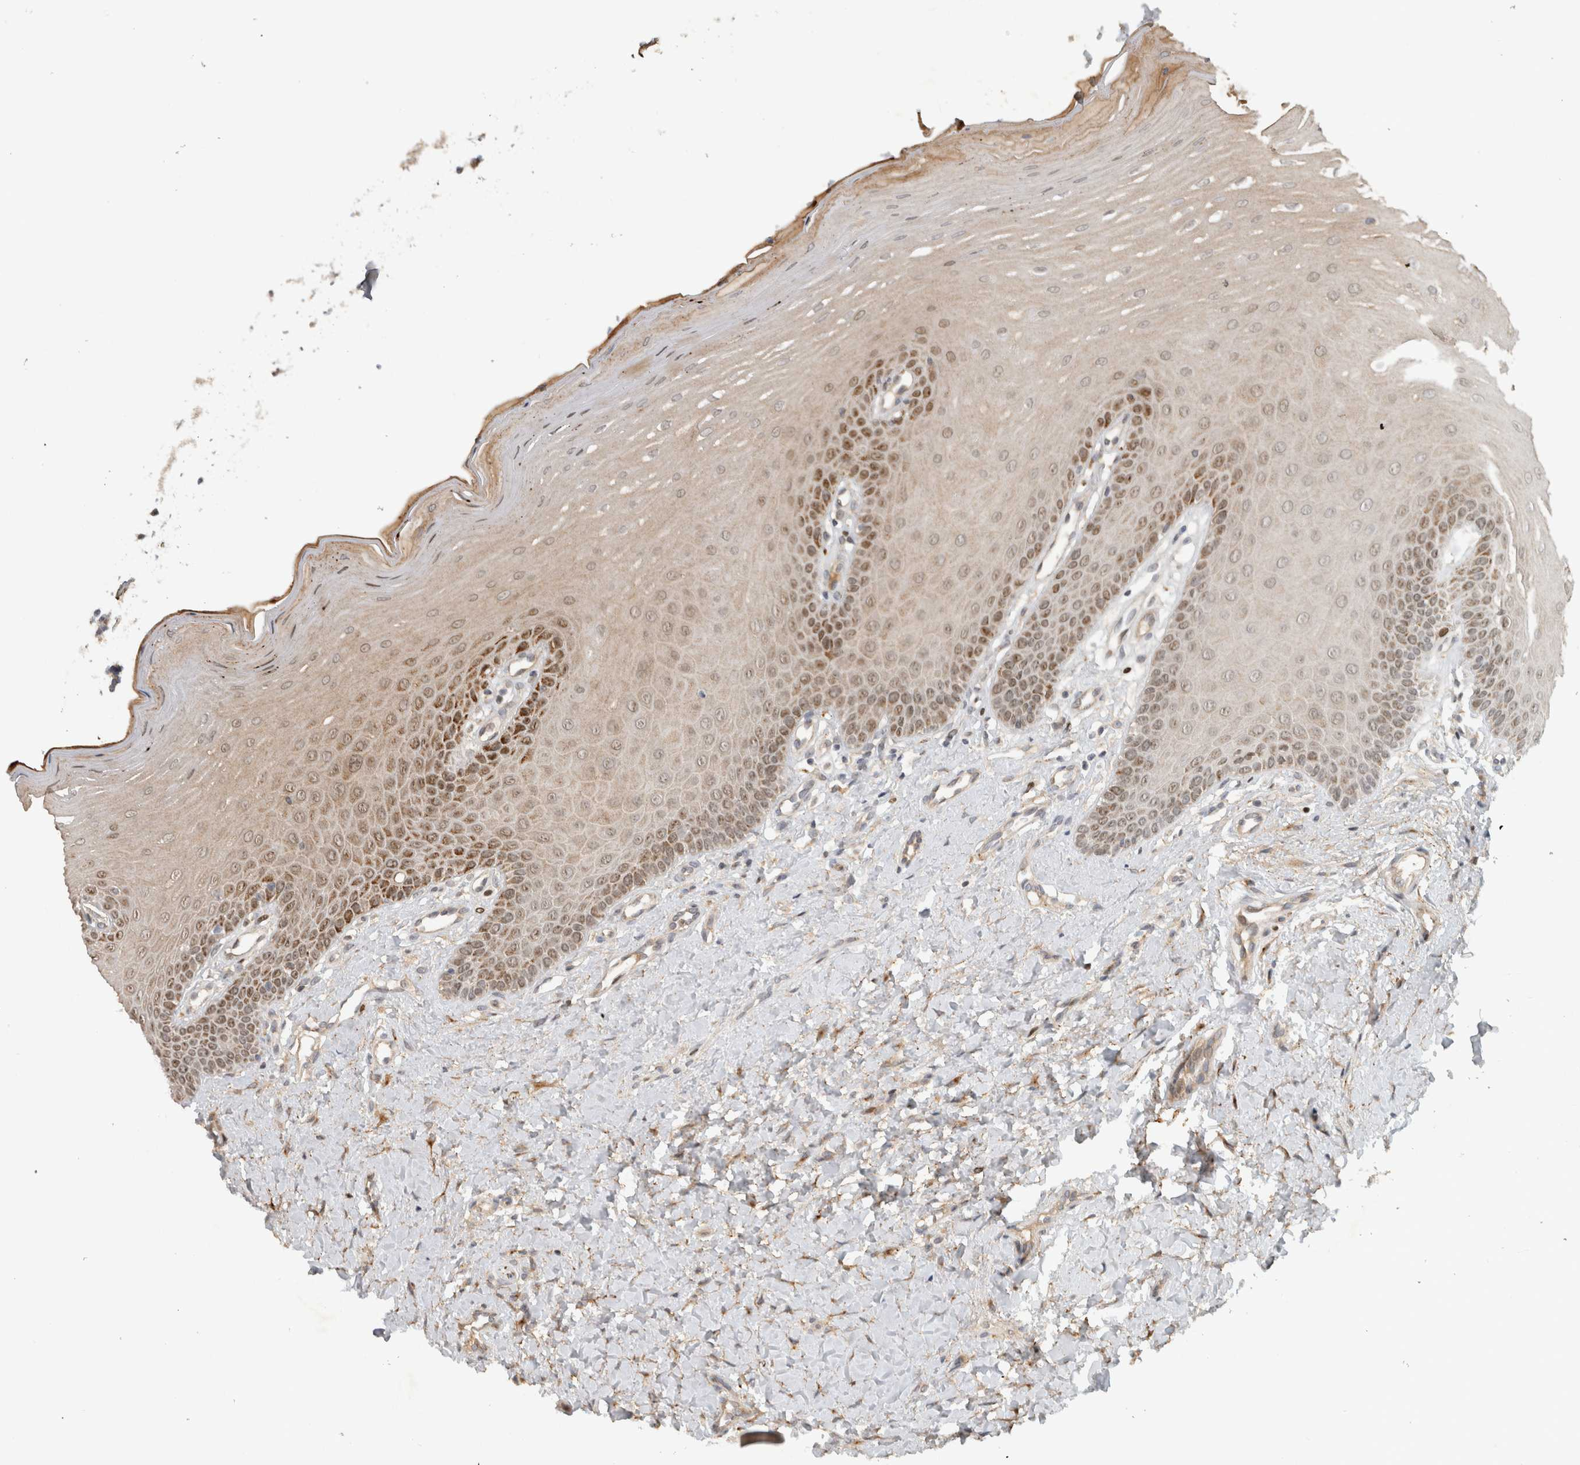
{"staining": {"intensity": "moderate", "quantity": "25%-75%", "location": "cytoplasmic/membranous,nuclear"}, "tissue": "oral mucosa", "cell_type": "Squamous epithelial cells", "image_type": "normal", "snomed": [{"axis": "morphology", "description": "Normal tissue, NOS"}, {"axis": "topography", "description": "Oral tissue"}], "caption": "A histopathology image showing moderate cytoplasmic/membranous,nuclear expression in about 25%-75% of squamous epithelial cells in benign oral mucosa, as visualized by brown immunohistochemical staining.", "gene": "INSRR", "patient": {"sex": "female", "age": 39}}